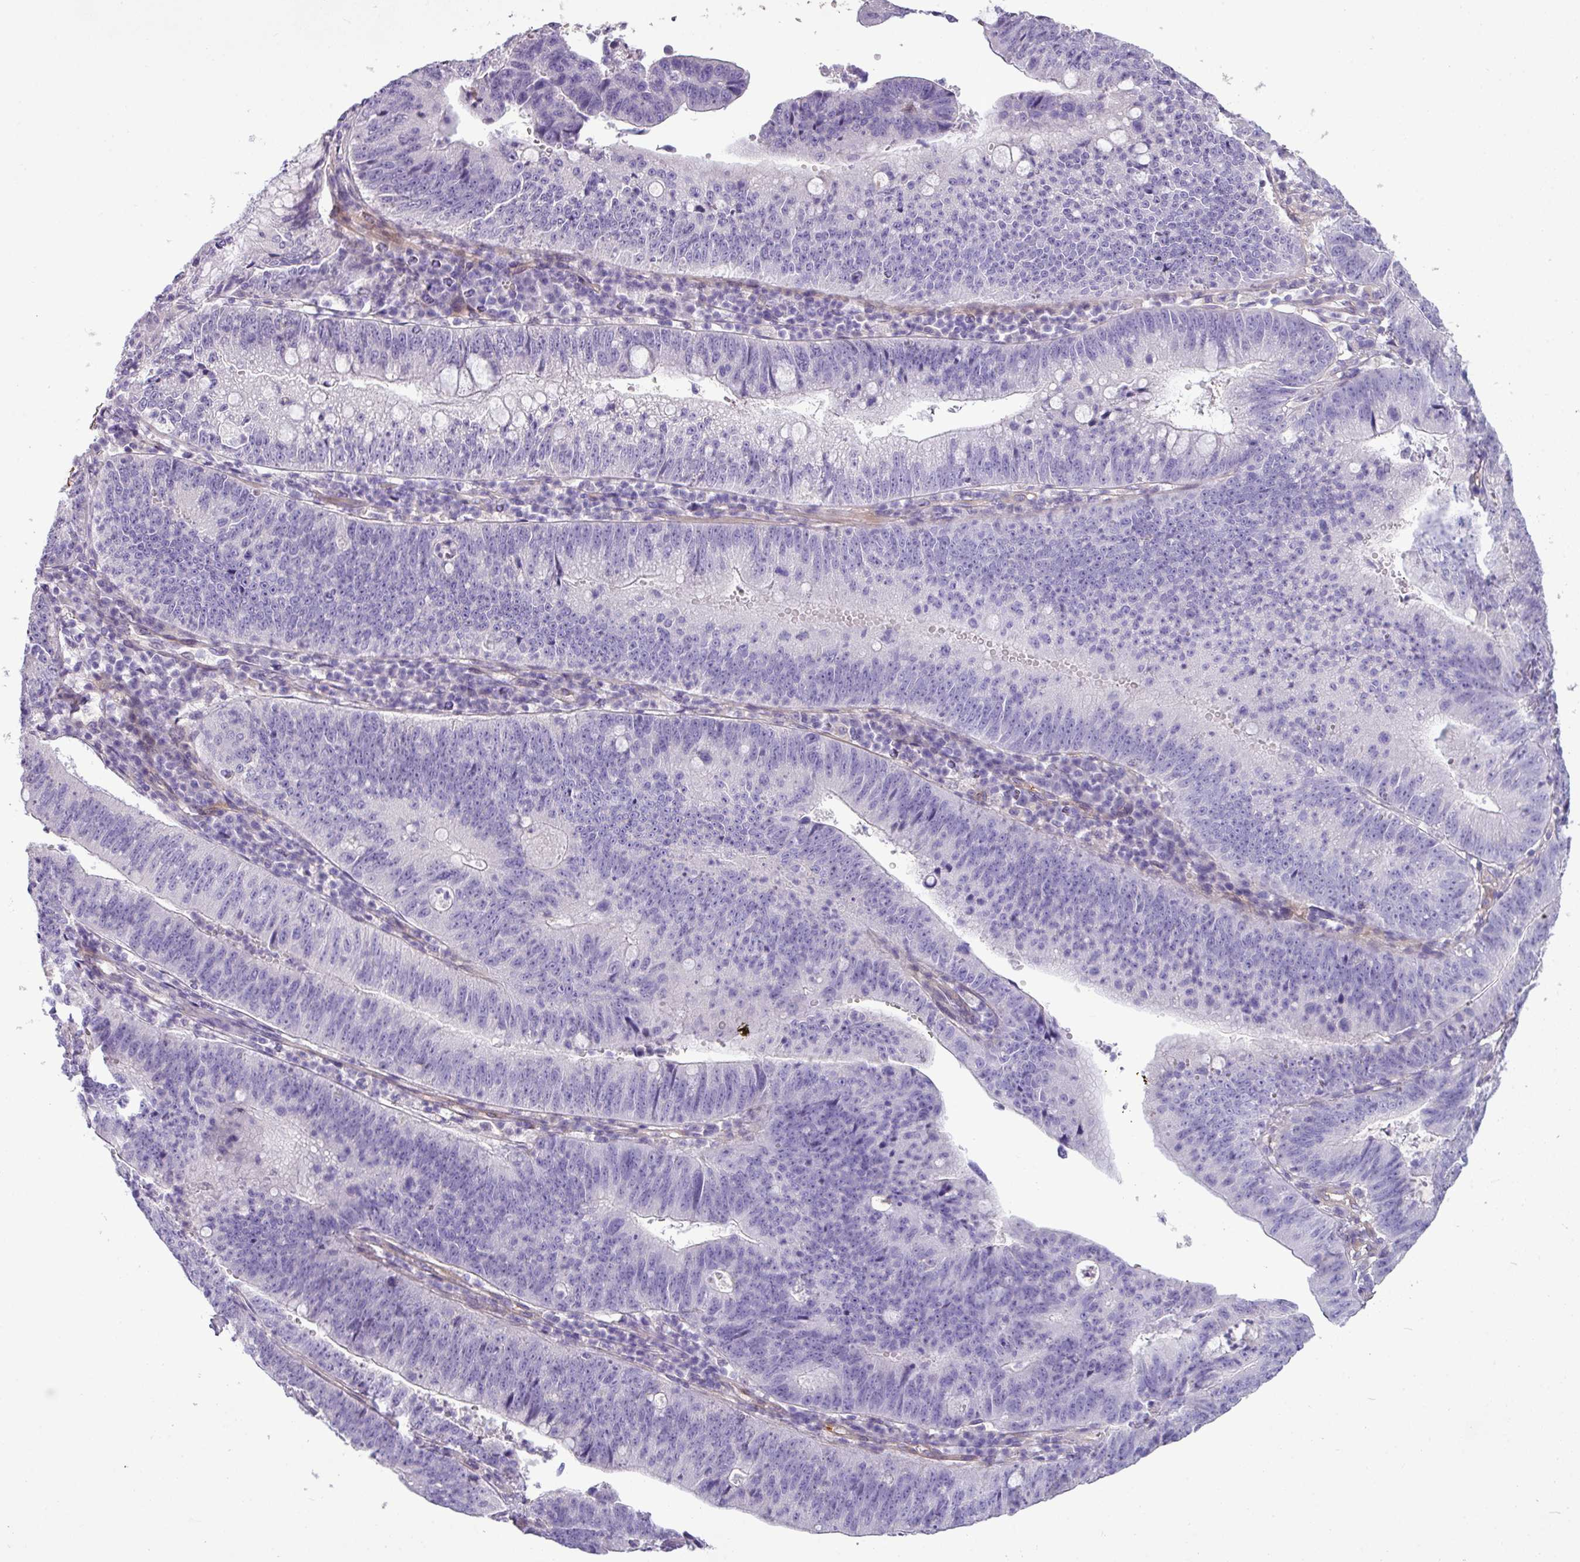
{"staining": {"intensity": "negative", "quantity": "none", "location": "none"}, "tissue": "stomach cancer", "cell_type": "Tumor cells", "image_type": "cancer", "snomed": [{"axis": "morphology", "description": "Adenocarcinoma, NOS"}, {"axis": "topography", "description": "Stomach"}], "caption": "Protein analysis of stomach cancer (adenocarcinoma) shows no significant staining in tumor cells.", "gene": "KIRREL3", "patient": {"sex": "male", "age": 59}}